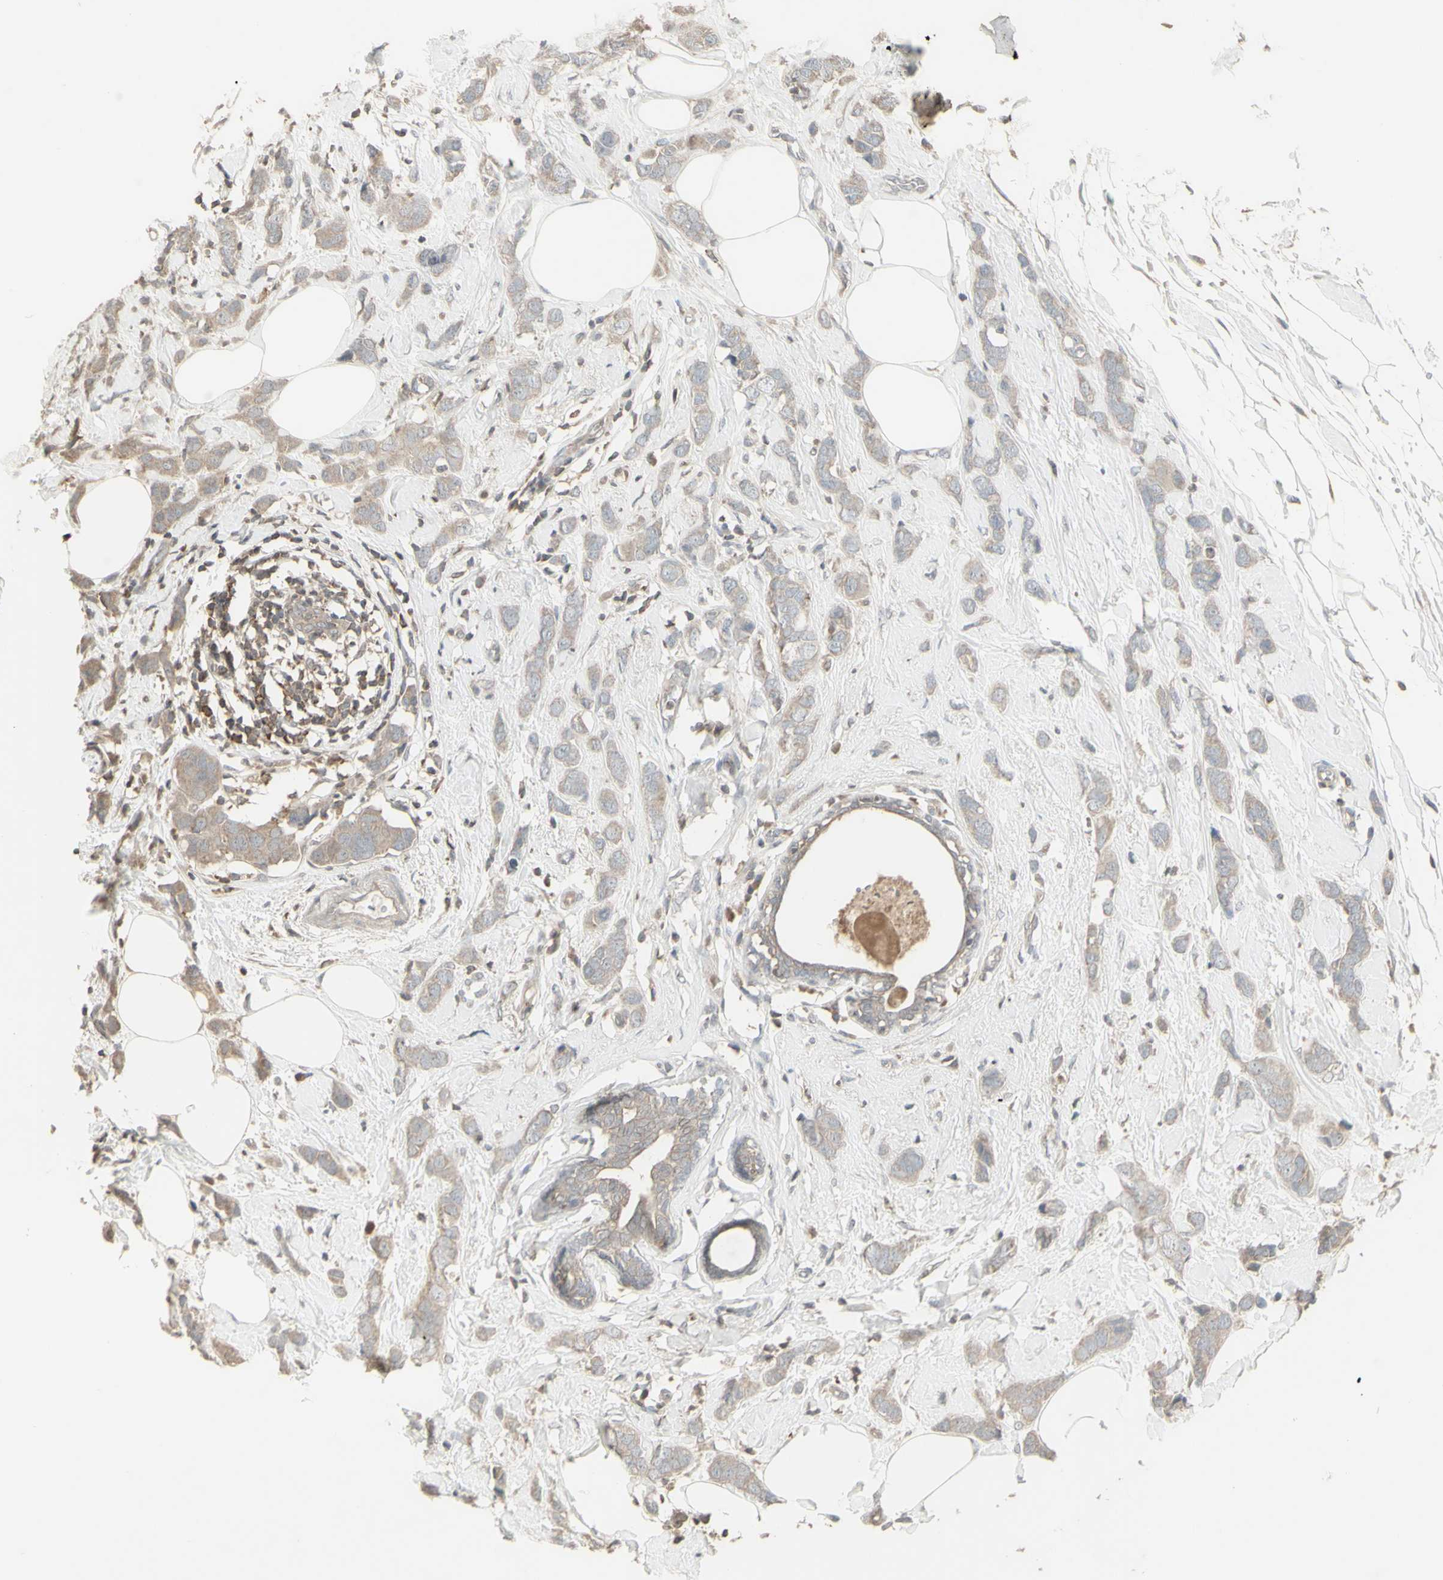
{"staining": {"intensity": "weak", "quantity": "25%-75%", "location": "cytoplasmic/membranous"}, "tissue": "breast cancer", "cell_type": "Tumor cells", "image_type": "cancer", "snomed": [{"axis": "morphology", "description": "Normal tissue, NOS"}, {"axis": "morphology", "description": "Duct carcinoma"}, {"axis": "topography", "description": "Breast"}], "caption": "An immunohistochemistry (IHC) photomicrograph of tumor tissue is shown. Protein staining in brown labels weak cytoplasmic/membranous positivity in breast cancer (intraductal carcinoma) within tumor cells. (DAB IHC, brown staining for protein, blue staining for nuclei).", "gene": "CSK", "patient": {"sex": "female", "age": 50}}